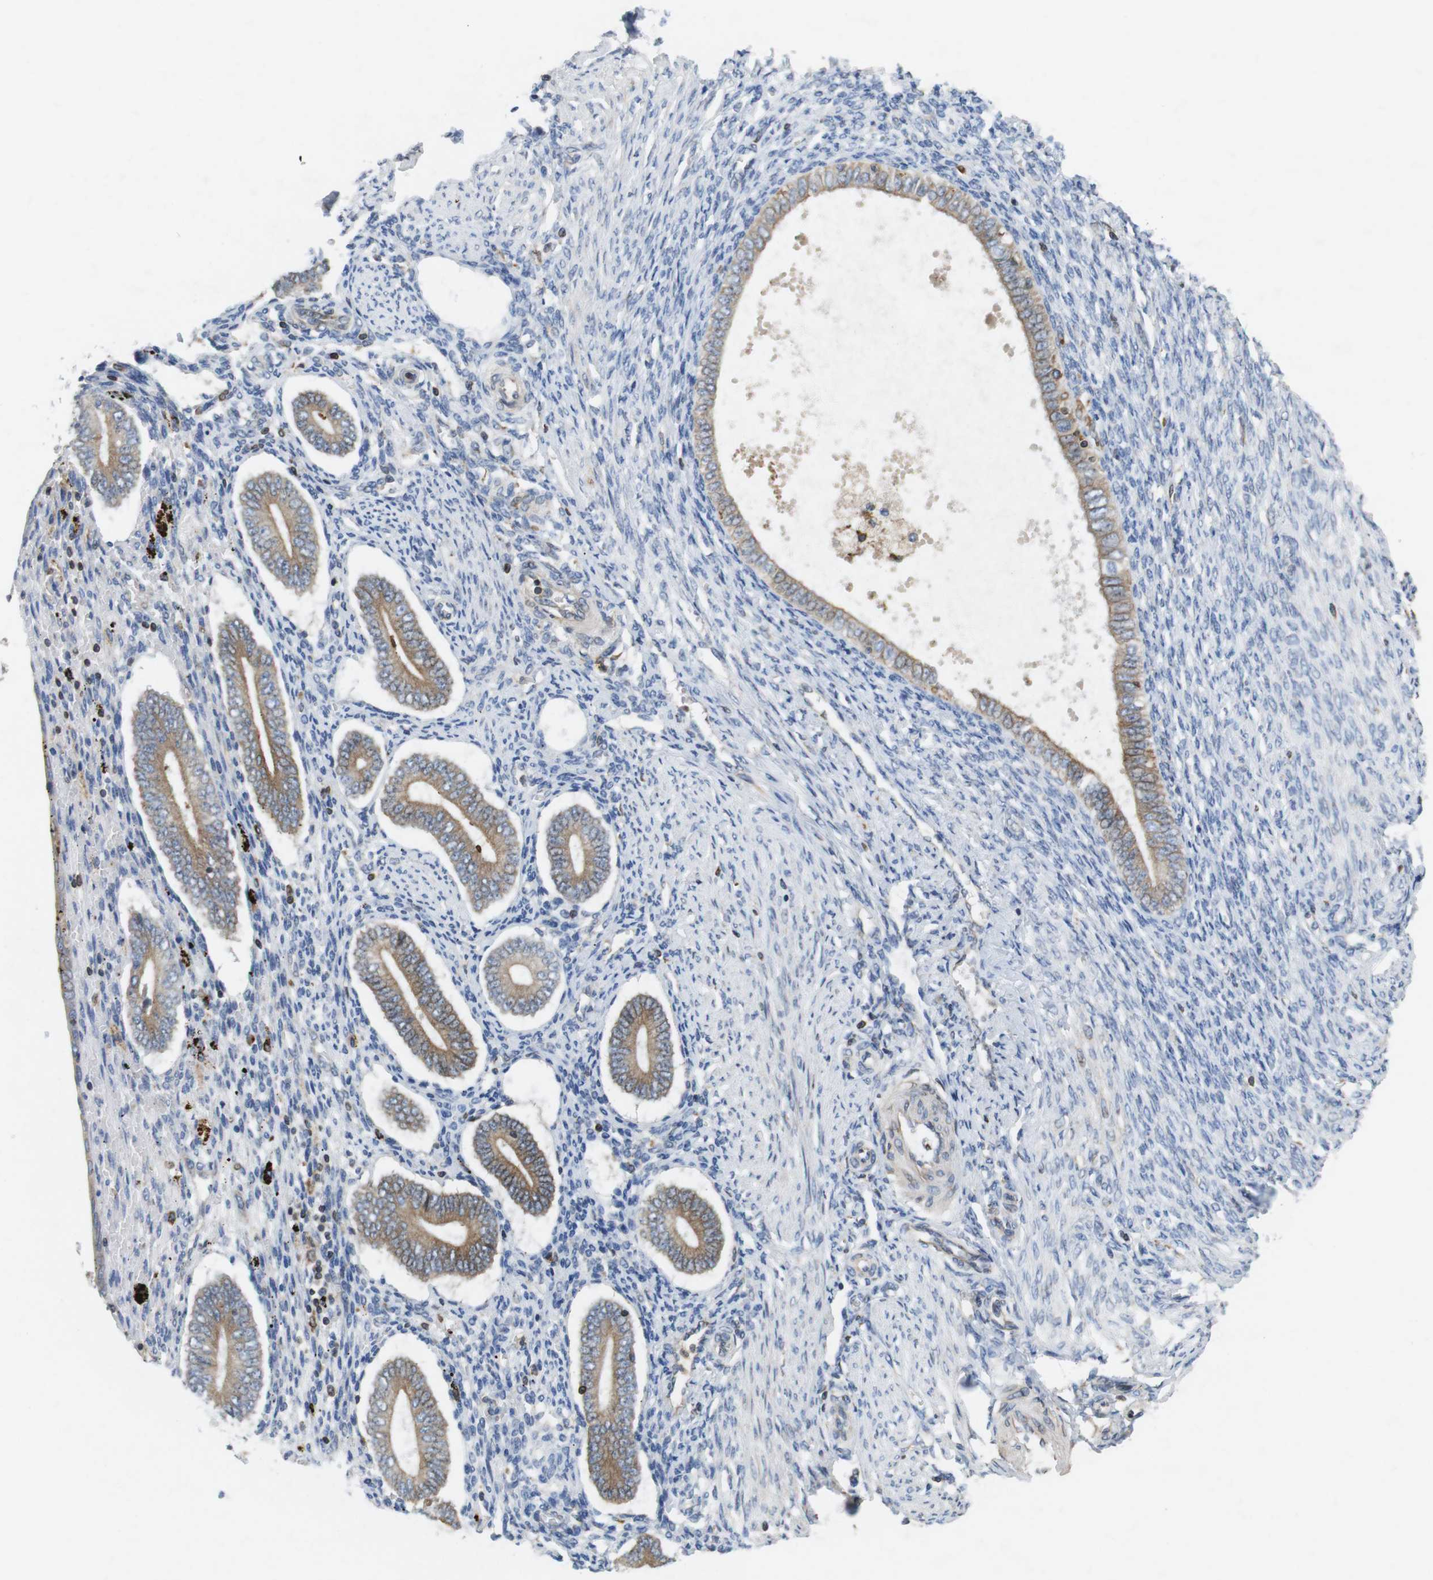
{"staining": {"intensity": "weak", "quantity": "<25%", "location": "cytoplasmic/membranous"}, "tissue": "endometrium", "cell_type": "Cells in endometrial stroma", "image_type": "normal", "snomed": [{"axis": "morphology", "description": "Normal tissue, NOS"}, {"axis": "topography", "description": "Endometrium"}], "caption": "This is a histopathology image of immunohistochemistry (IHC) staining of unremarkable endometrium, which shows no expression in cells in endometrial stroma. (DAB (3,3'-diaminobenzidine) IHC visualized using brightfield microscopy, high magnification).", "gene": "ARL6IP5", "patient": {"sex": "female", "age": 42}}